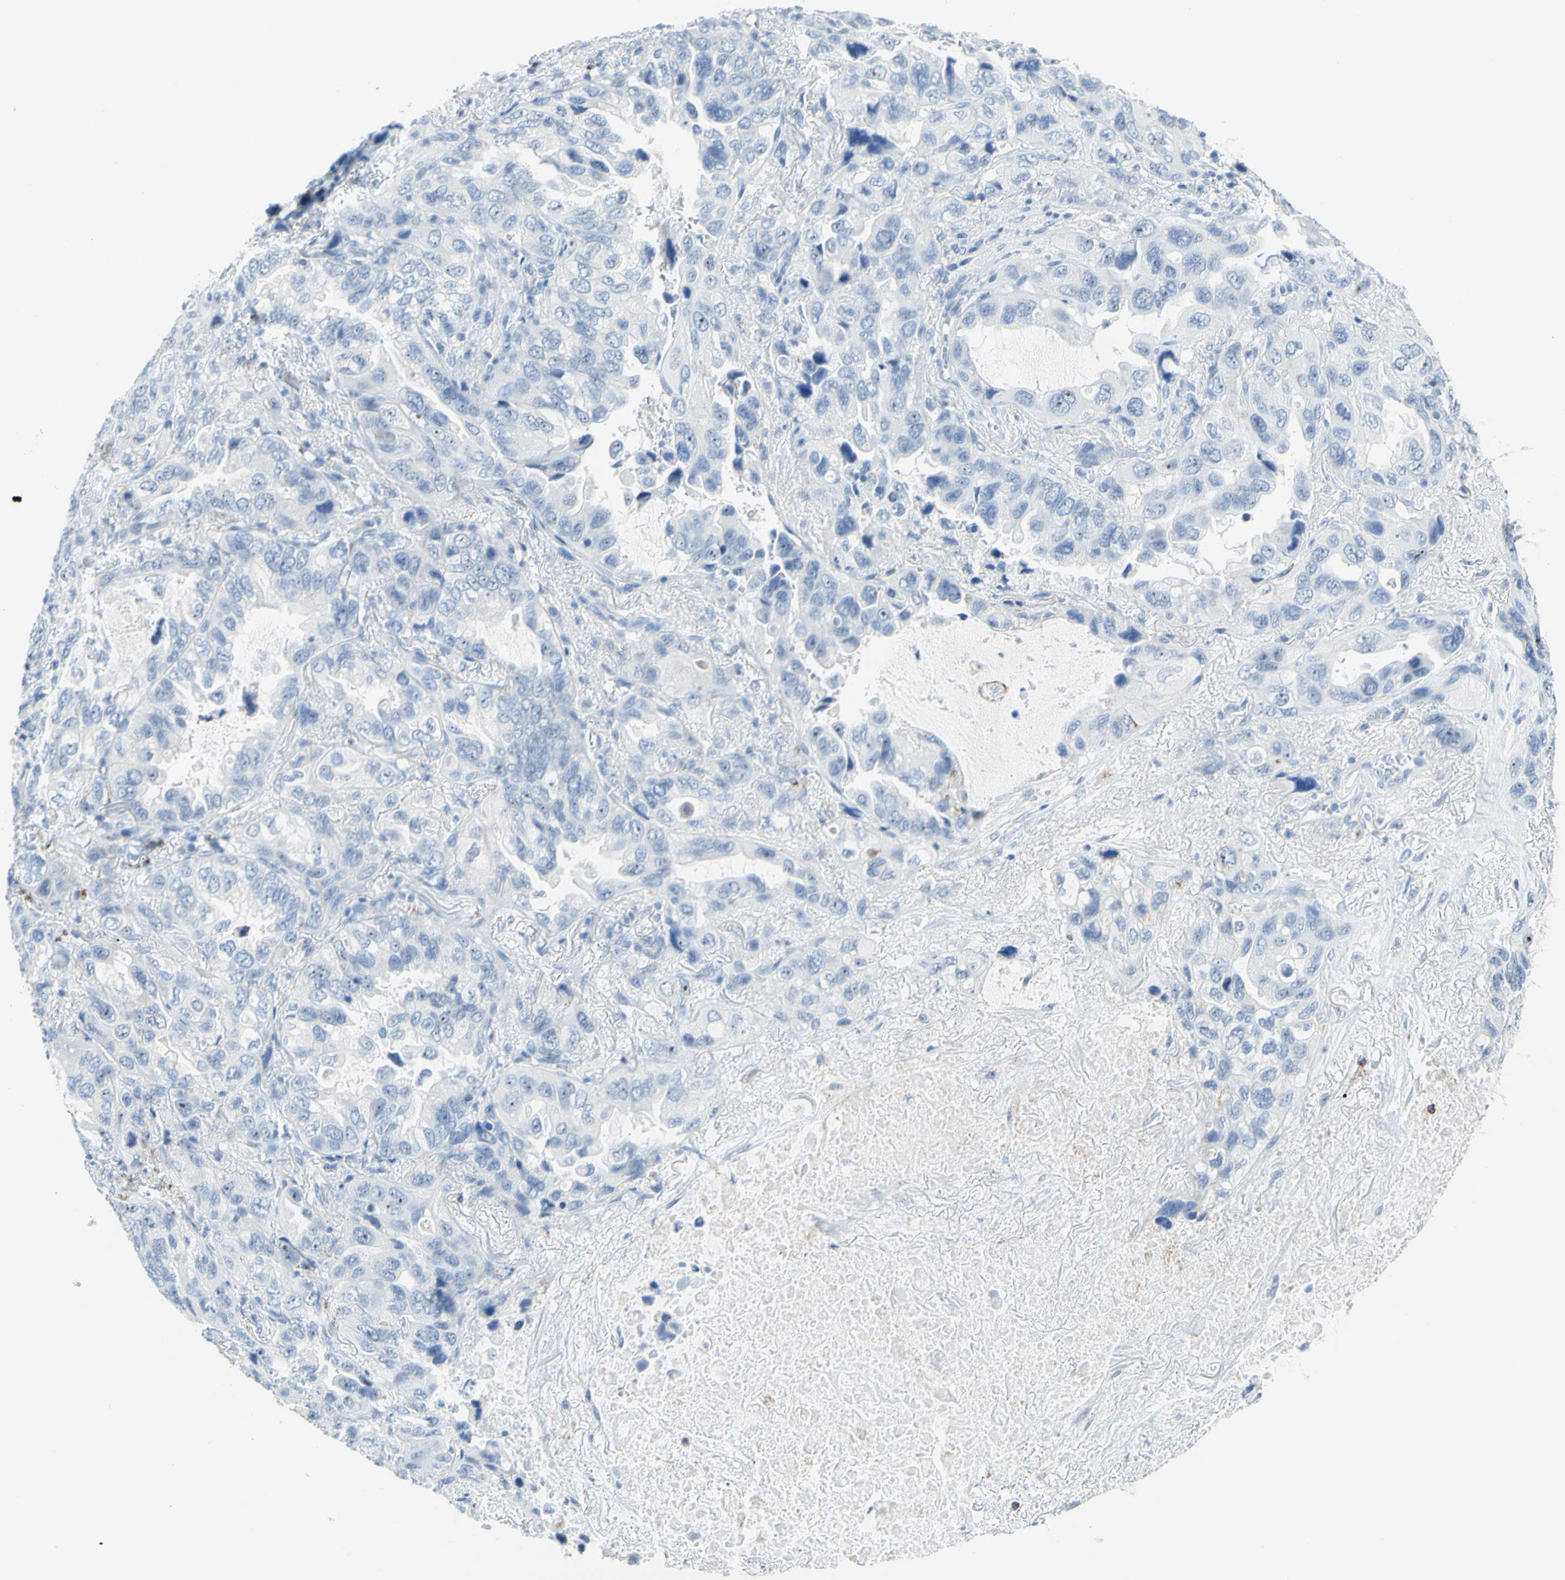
{"staining": {"intensity": "negative", "quantity": "none", "location": "none"}, "tissue": "lung cancer", "cell_type": "Tumor cells", "image_type": "cancer", "snomed": [{"axis": "morphology", "description": "Squamous cell carcinoma, NOS"}, {"axis": "topography", "description": "Lung"}], "caption": "A histopathology image of lung cancer stained for a protein exhibits no brown staining in tumor cells.", "gene": "CYSLTR1", "patient": {"sex": "female", "age": 73}}